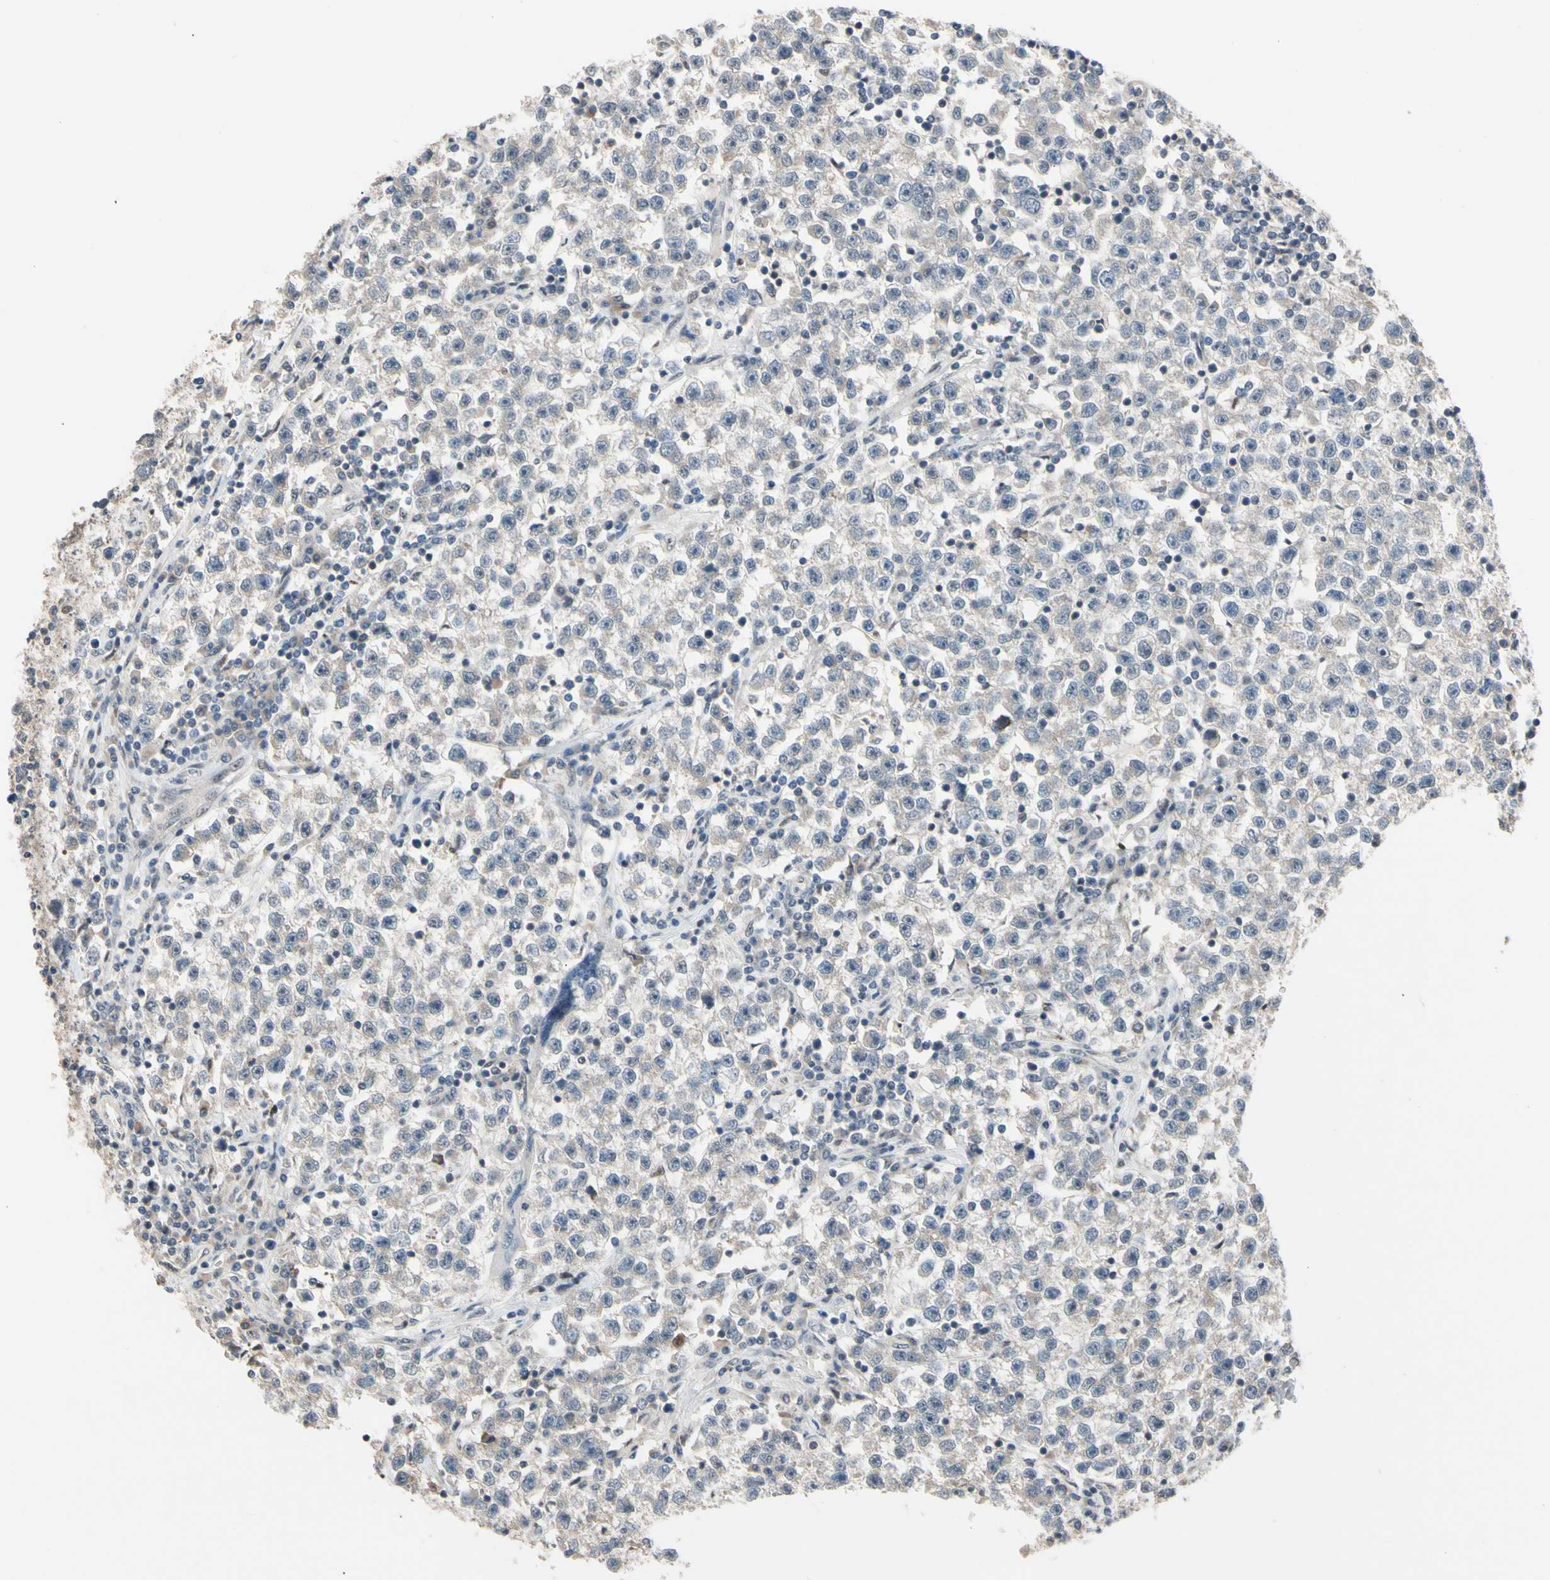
{"staining": {"intensity": "weak", "quantity": ">75%", "location": "cytoplasmic/membranous"}, "tissue": "testis cancer", "cell_type": "Tumor cells", "image_type": "cancer", "snomed": [{"axis": "morphology", "description": "Seminoma, NOS"}, {"axis": "topography", "description": "Testis"}], "caption": "High-magnification brightfield microscopy of testis cancer (seminoma) stained with DAB (brown) and counterstained with hematoxylin (blue). tumor cells exhibit weak cytoplasmic/membranous staining is appreciated in about>75% of cells. (DAB IHC, brown staining for protein, blue staining for nuclei).", "gene": "NGEF", "patient": {"sex": "male", "age": 22}}